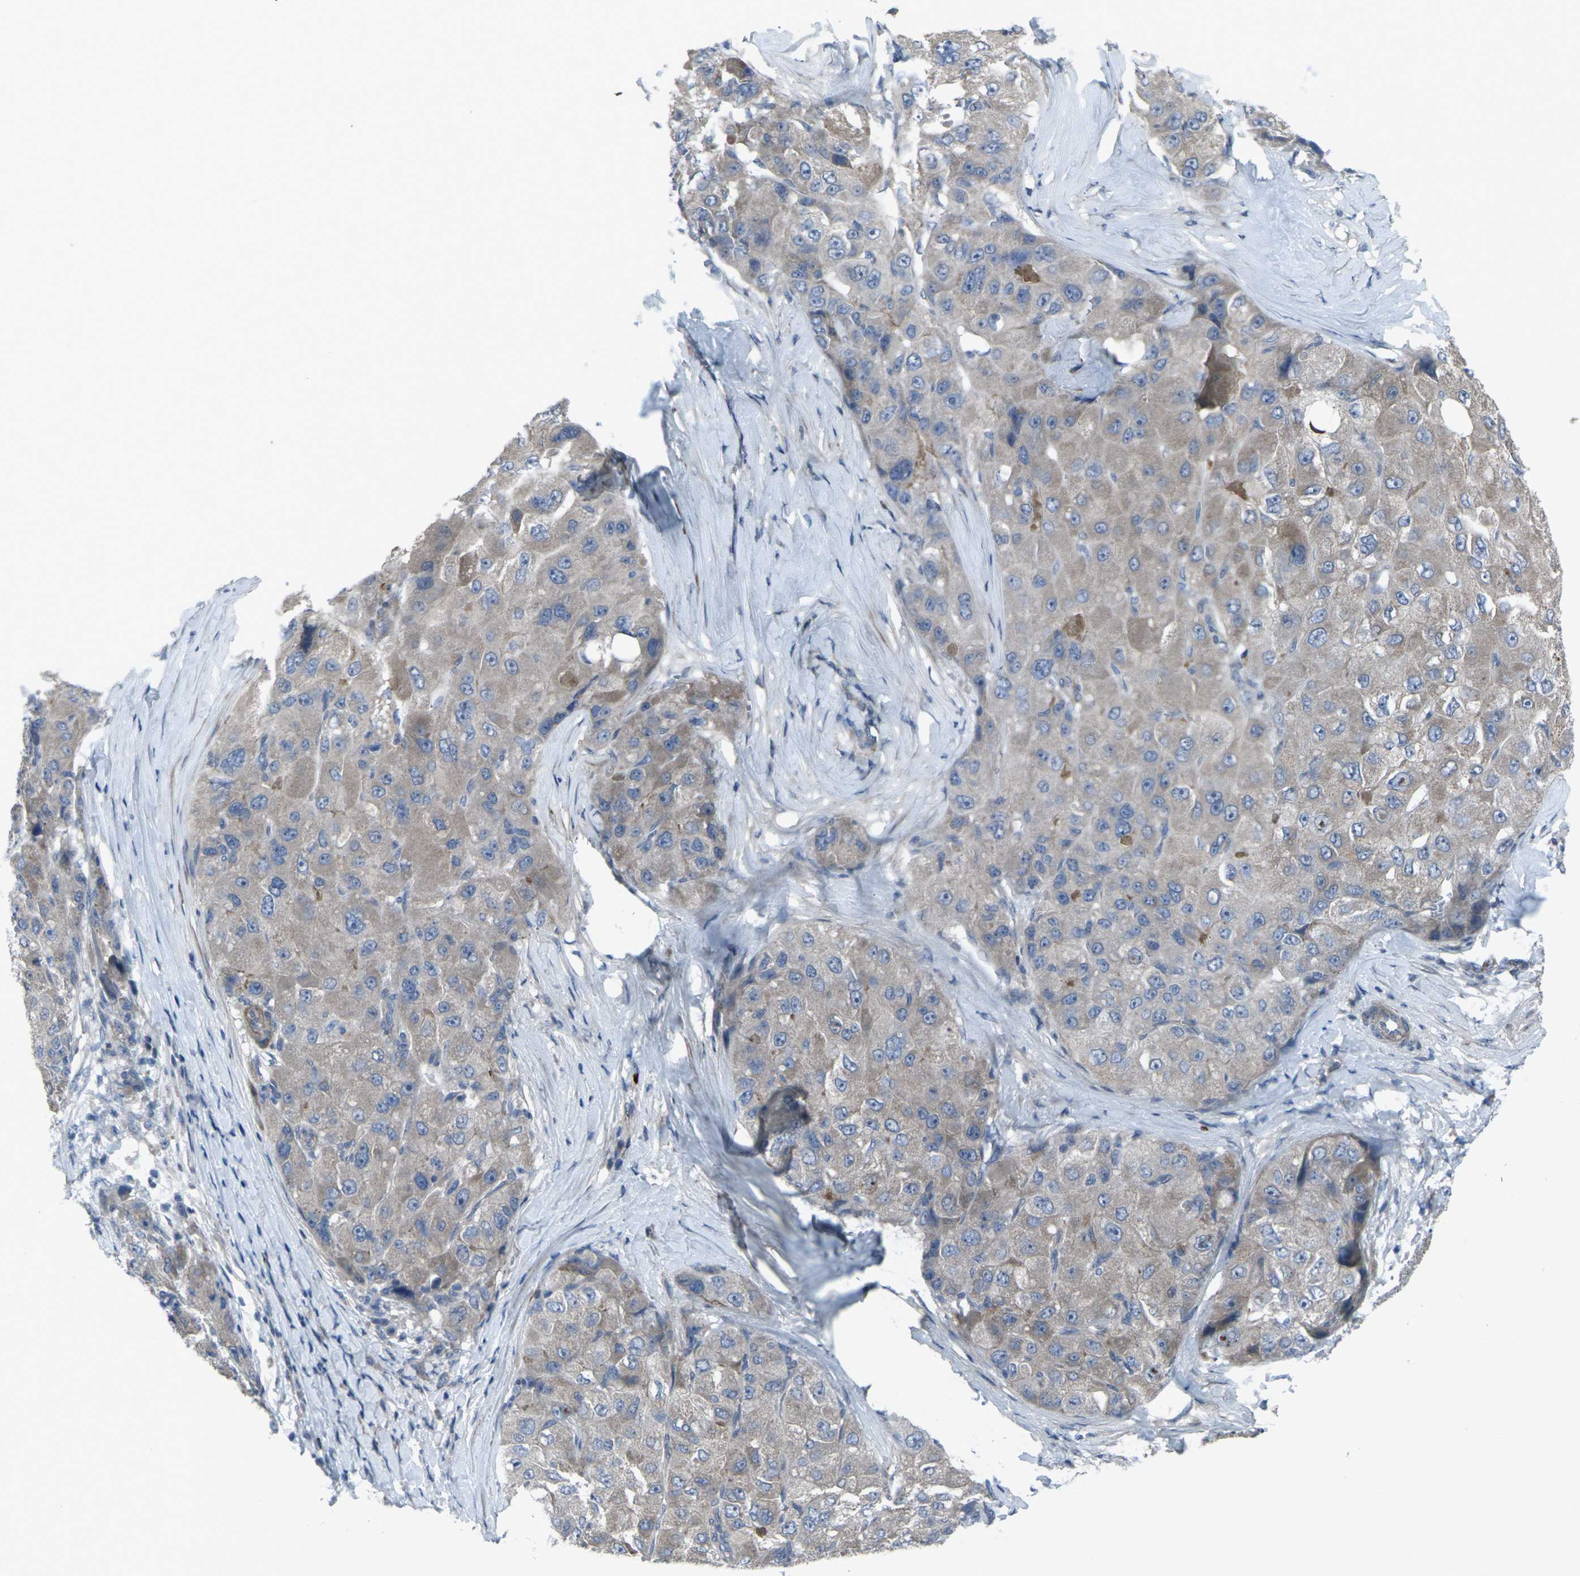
{"staining": {"intensity": "weak", "quantity": ">75%", "location": "cytoplasmic/membranous"}, "tissue": "liver cancer", "cell_type": "Tumor cells", "image_type": "cancer", "snomed": [{"axis": "morphology", "description": "Carcinoma, Hepatocellular, NOS"}, {"axis": "topography", "description": "Liver"}], "caption": "There is low levels of weak cytoplasmic/membranous expression in tumor cells of liver cancer, as demonstrated by immunohistochemical staining (brown color).", "gene": "CCR10", "patient": {"sex": "male", "age": 80}}